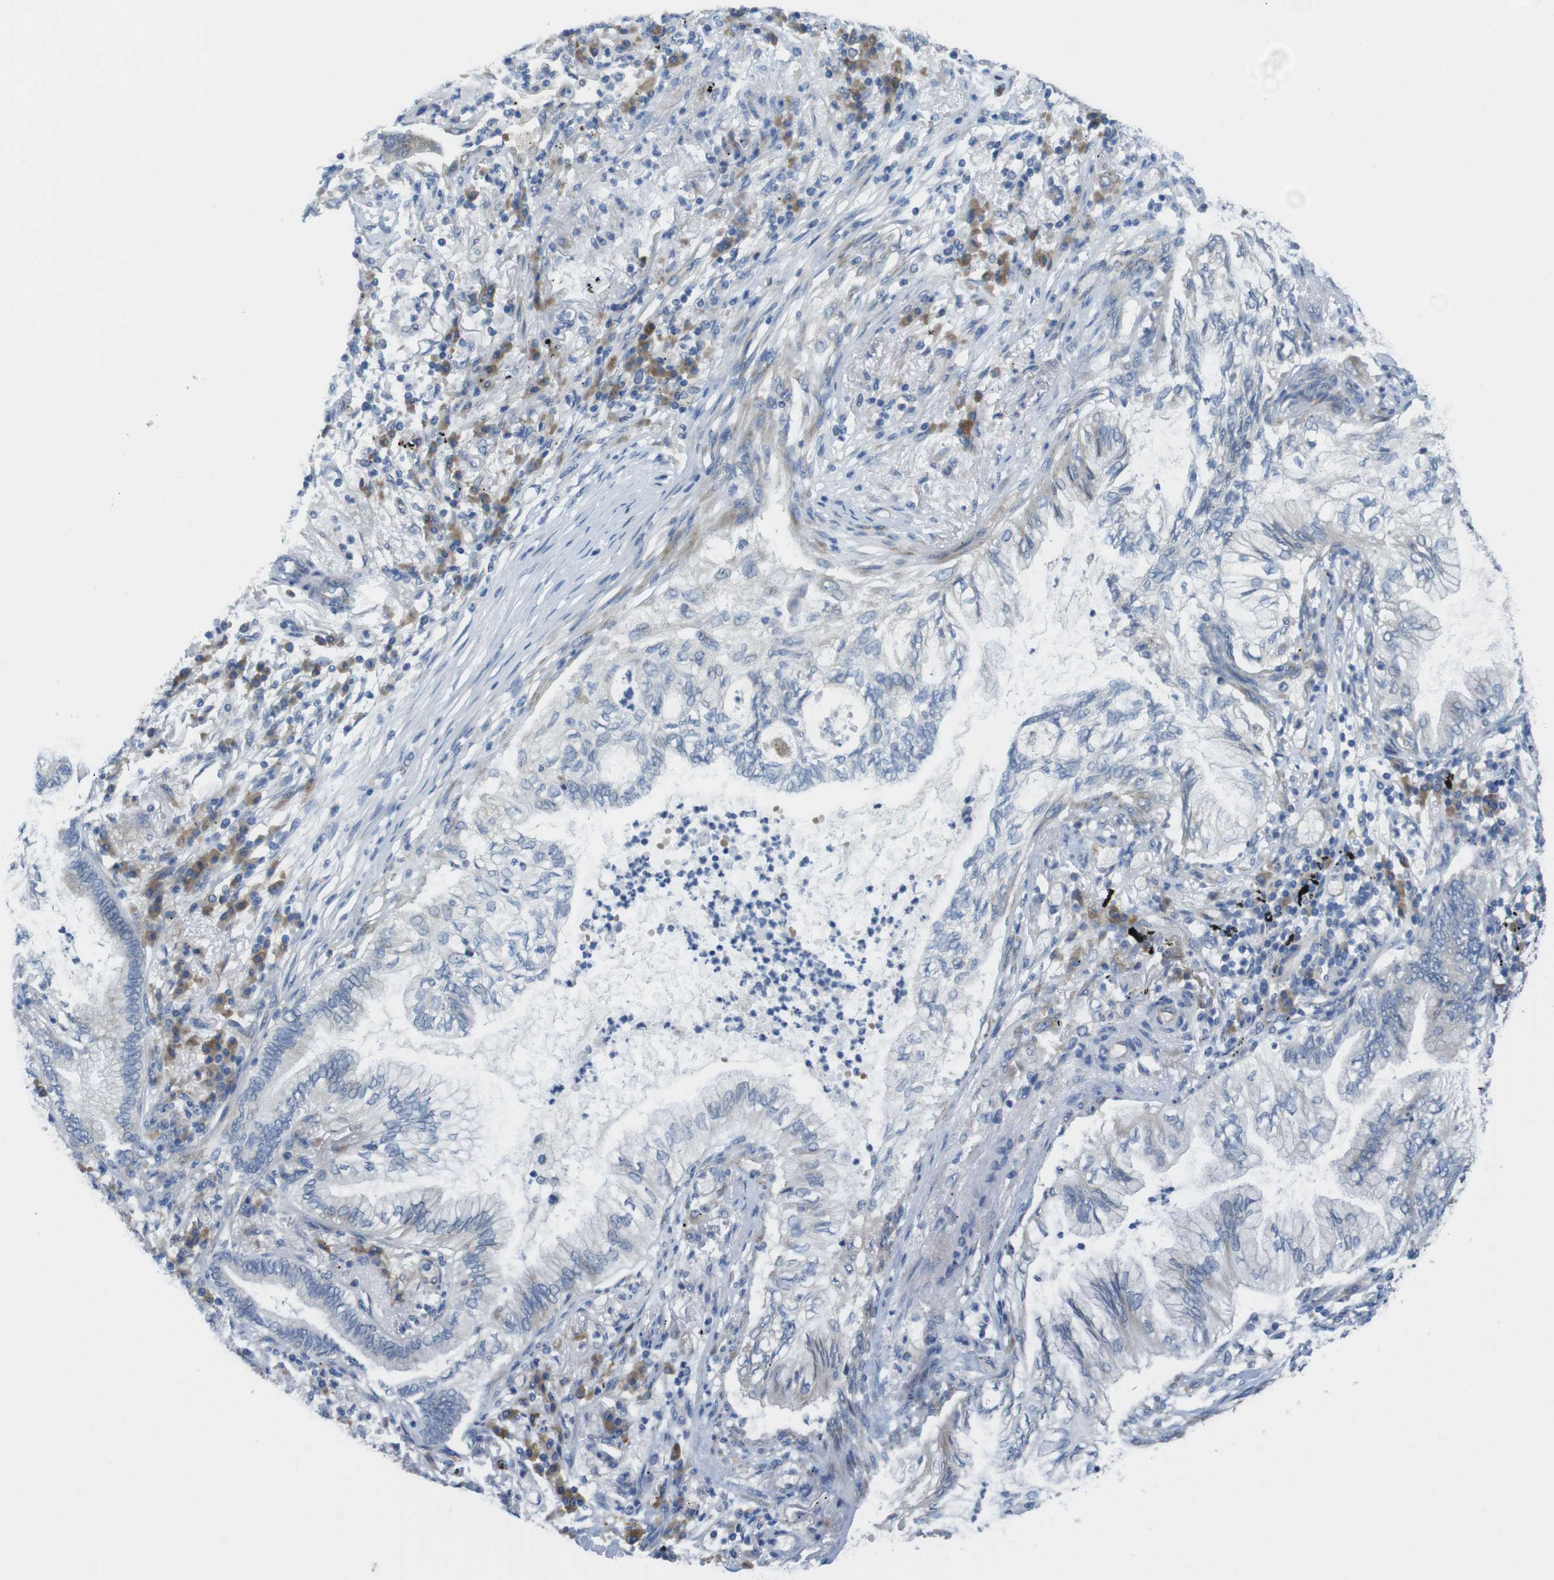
{"staining": {"intensity": "negative", "quantity": "none", "location": "none"}, "tissue": "lung cancer", "cell_type": "Tumor cells", "image_type": "cancer", "snomed": [{"axis": "morphology", "description": "Normal tissue, NOS"}, {"axis": "morphology", "description": "Adenocarcinoma, NOS"}, {"axis": "topography", "description": "Bronchus"}, {"axis": "topography", "description": "Lung"}], "caption": "High magnification brightfield microscopy of lung cancer (adenocarcinoma) stained with DAB (3,3'-diaminobenzidine) (brown) and counterstained with hematoxylin (blue): tumor cells show no significant expression. Brightfield microscopy of IHC stained with DAB (3,3'-diaminobenzidine) (brown) and hematoxylin (blue), captured at high magnification.", "gene": "TMEM234", "patient": {"sex": "female", "age": 70}}